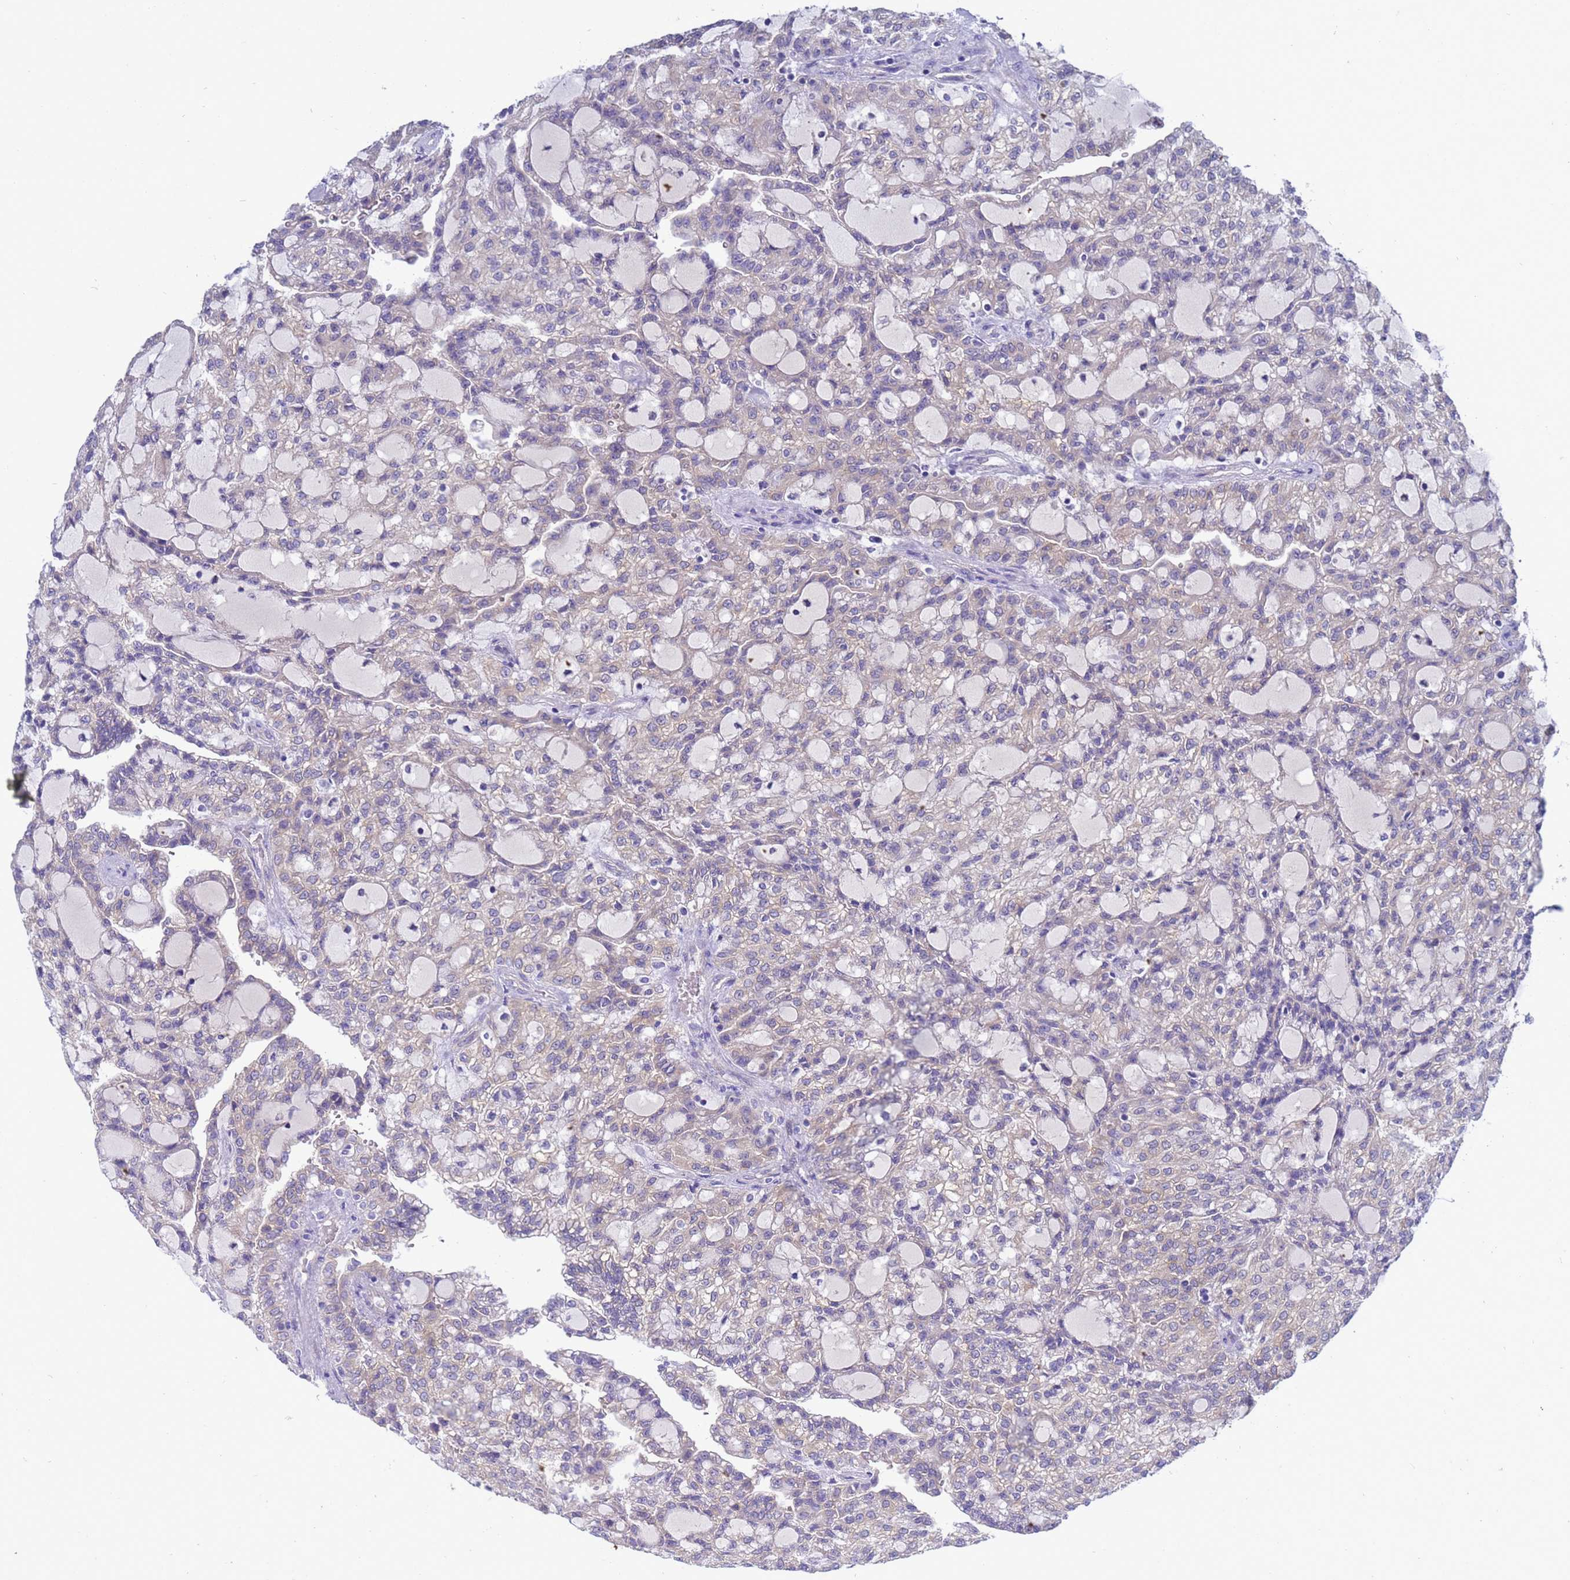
{"staining": {"intensity": "weak", "quantity": "<25%", "location": "cytoplasmic/membranous"}, "tissue": "renal cancer", "cell_type": "Tumor cells", "image_type": "cancer", "snomed": [{"axis": "morphology", "description": "Adenocarcinoma, NOS"}, {"axis": "topography", "description": "Kidney"}], "caption": "IHC photomicrograph of neoplastic tissue: human renal cancer (adenocarcinoma) stained with DAB (3,3'-diaminobenzidine) exhibits no significant protein staining in tumor cells.", "gene": "RC3H2", "patient": {"sex": "male", "age": 63}}